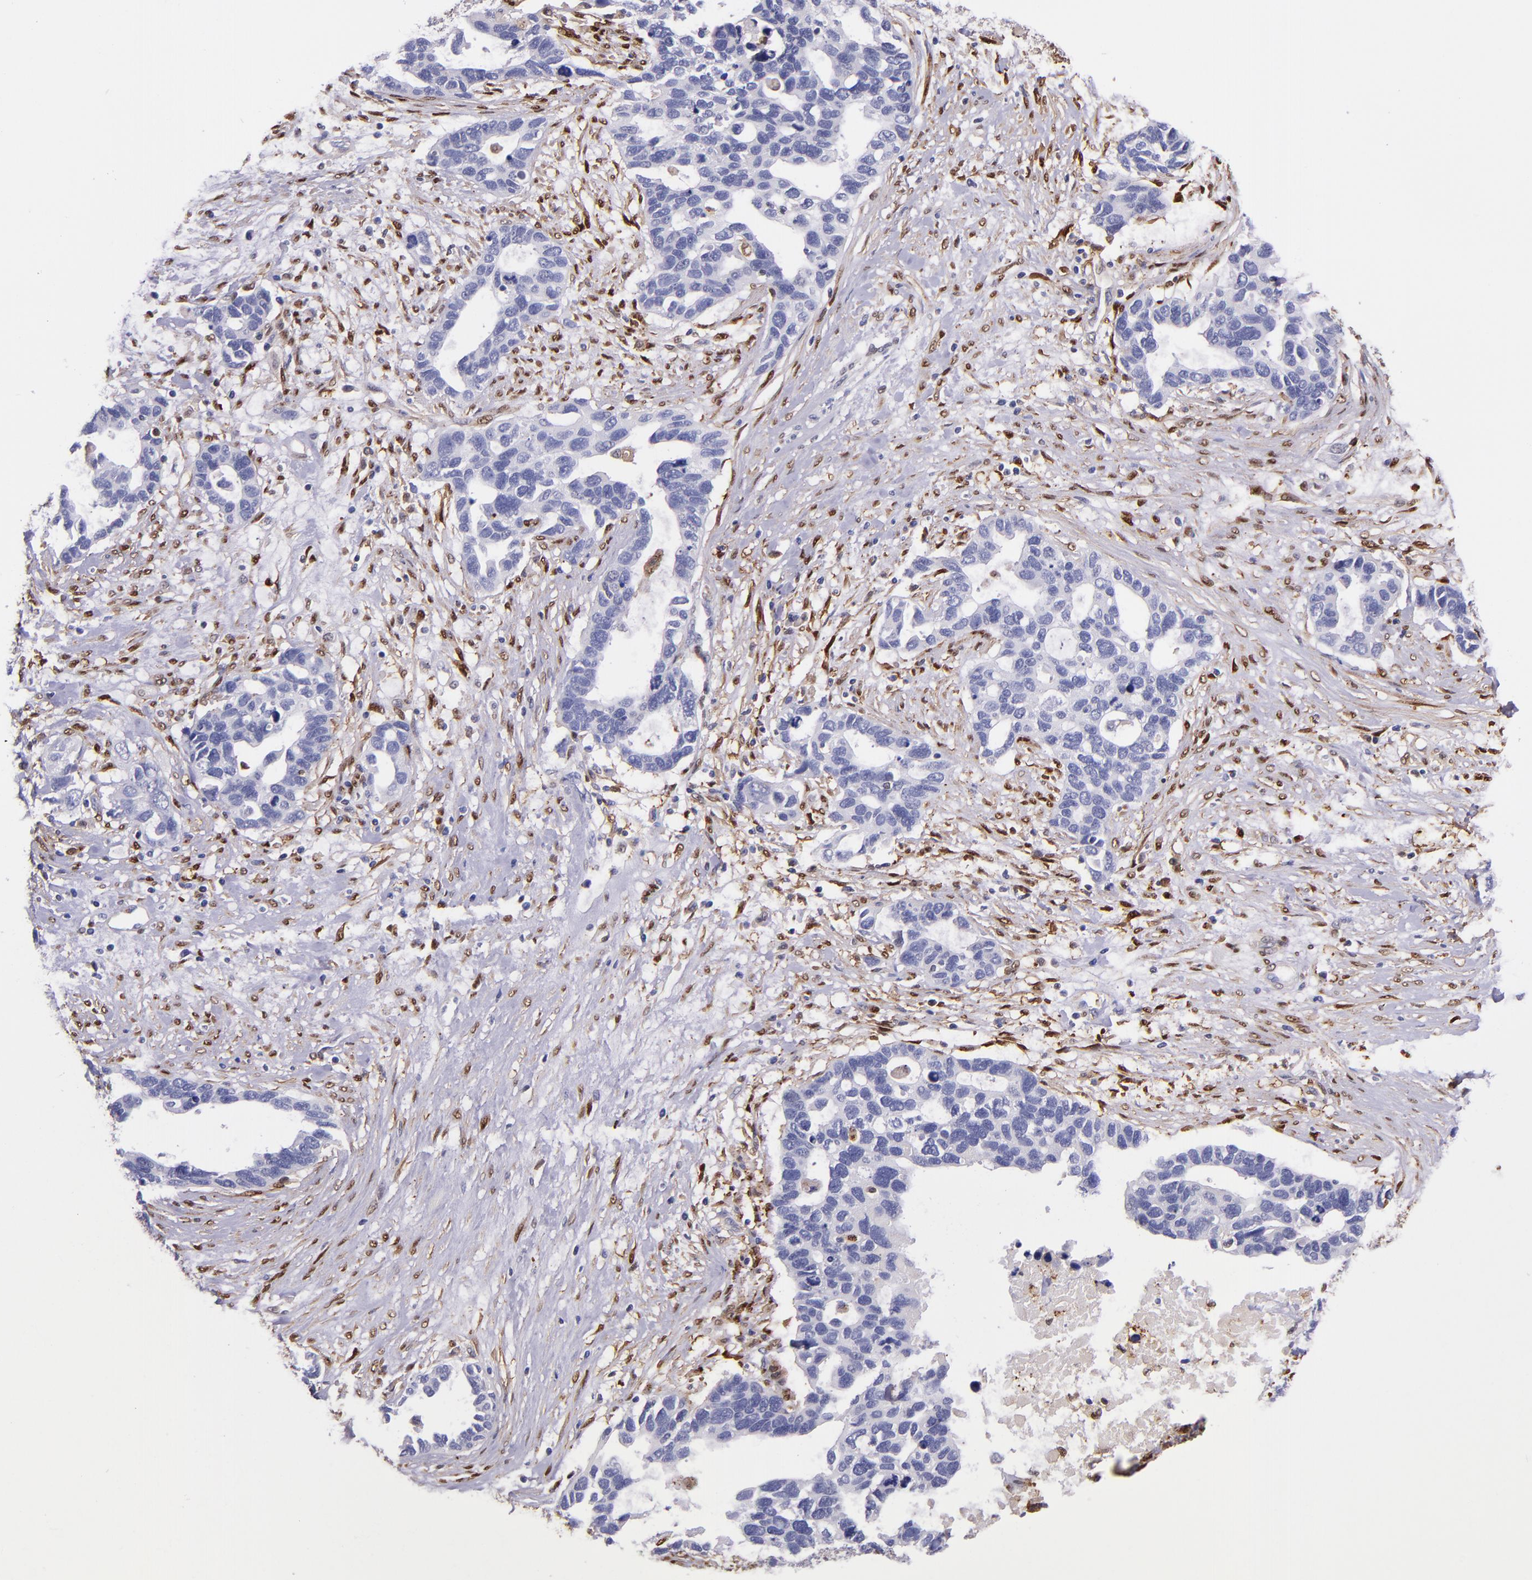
{"staining": {"intensity": "negative", "quantity": "none", "location": "none"}, "tissue": "ovarian cancer", "cell_type": "Tumor cells", "image_type": "cancer", "snomed": [{"axis": "morphology", "description": "Cystadenocarcinoma, serous, NOS"}, {"axis": "topography", "description": "Ovary"}], "caption": "This is an immunohistochemistry histopathology image of ovarian cancer (serous cystadenocarcinoma). There is no positivity in tumor cells.", "gene": "LGALS1", "patient": {"sex": "female", "age": 54}}